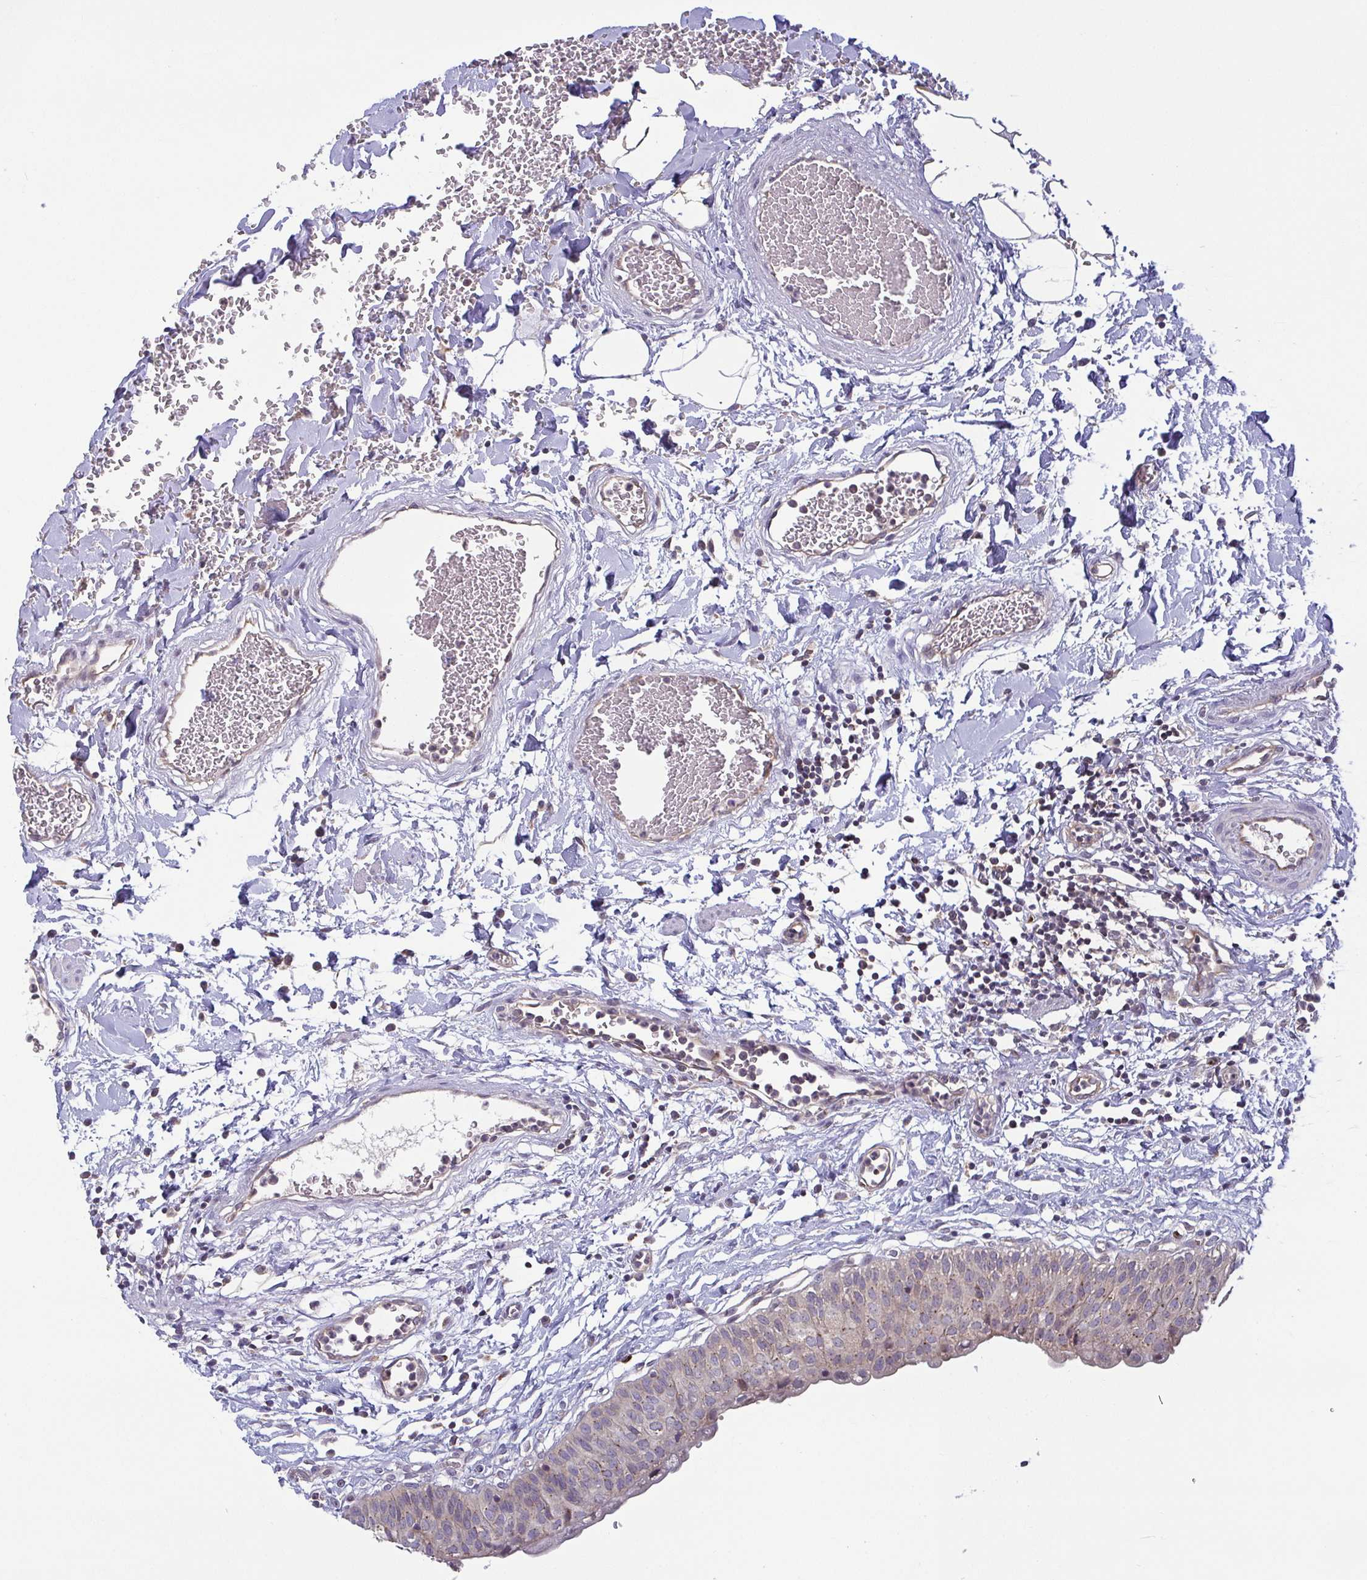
{"staining": {"intensity": "weak", "quantity": "25%-75%", "location": "cytoplasmic/membranous"}, "tissue": "urinary bladder", "cell_type": "Urothelial cells", "image_type": "normal", "snomed": [{"axis": "morphology", "description": "Normal tissue, NOS"}, {"axis": "topography", "description": "Urinary bladder"}], "caption": "Urinary bladder stained with immunohistochemistry (IHC) shows weak cytoplasmic/membranous staining in approximately 25%-75% of urothelial cells. Using DAB (brown) and hematoxylin (blue) stains, captured at high magnification using brightfield microscopy.", "gene": "OSBPL7", "patient": {"sex": "male", "age": 55}}